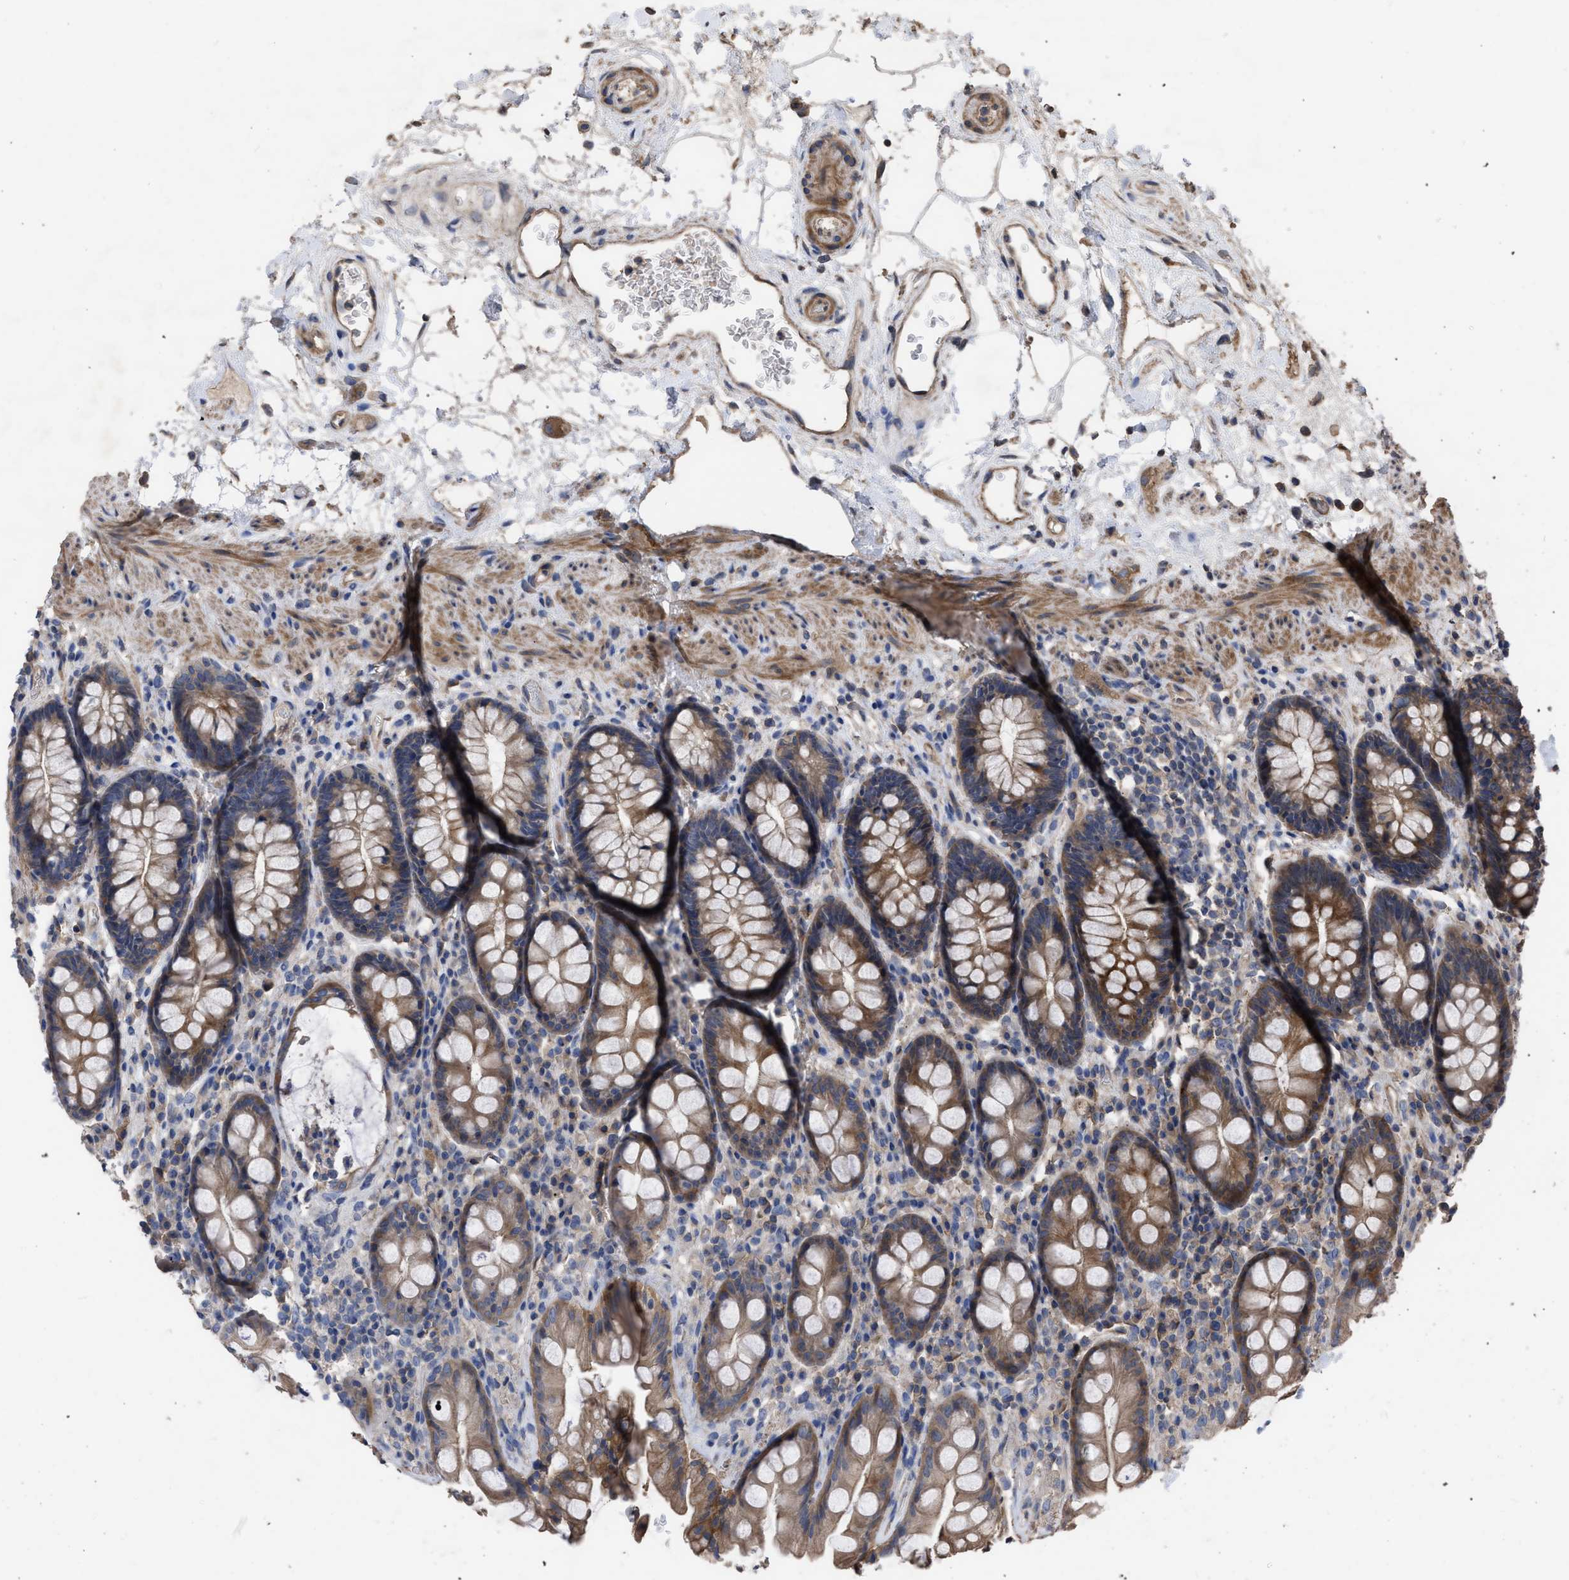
{"staining": {"intensity": "moderate", "quantity": ">75%", "location": "cytoplasmic/membranous"}, "tissue": "rectum", "cell_type": "Glandular cells", "image_type": "normal", "snomed": [{"axis": "morphology", "description": "Normal tissue, NOS"}, {"axis": "topography", "description": "Rectum"}], "caption": "A brown stain labels moderate cytoplasmic/membranous expression of a protein in glandular cells of normal rectum. The staining was performed using DAB (3,3'-diaminobenzidine) to visualize the protein expression in brown, while the nuclei were stained in blue with hematoxylin (Magnification: 20x).", "gene": "BTN2A1", "patient": {"sex": "male", "age": 64}}